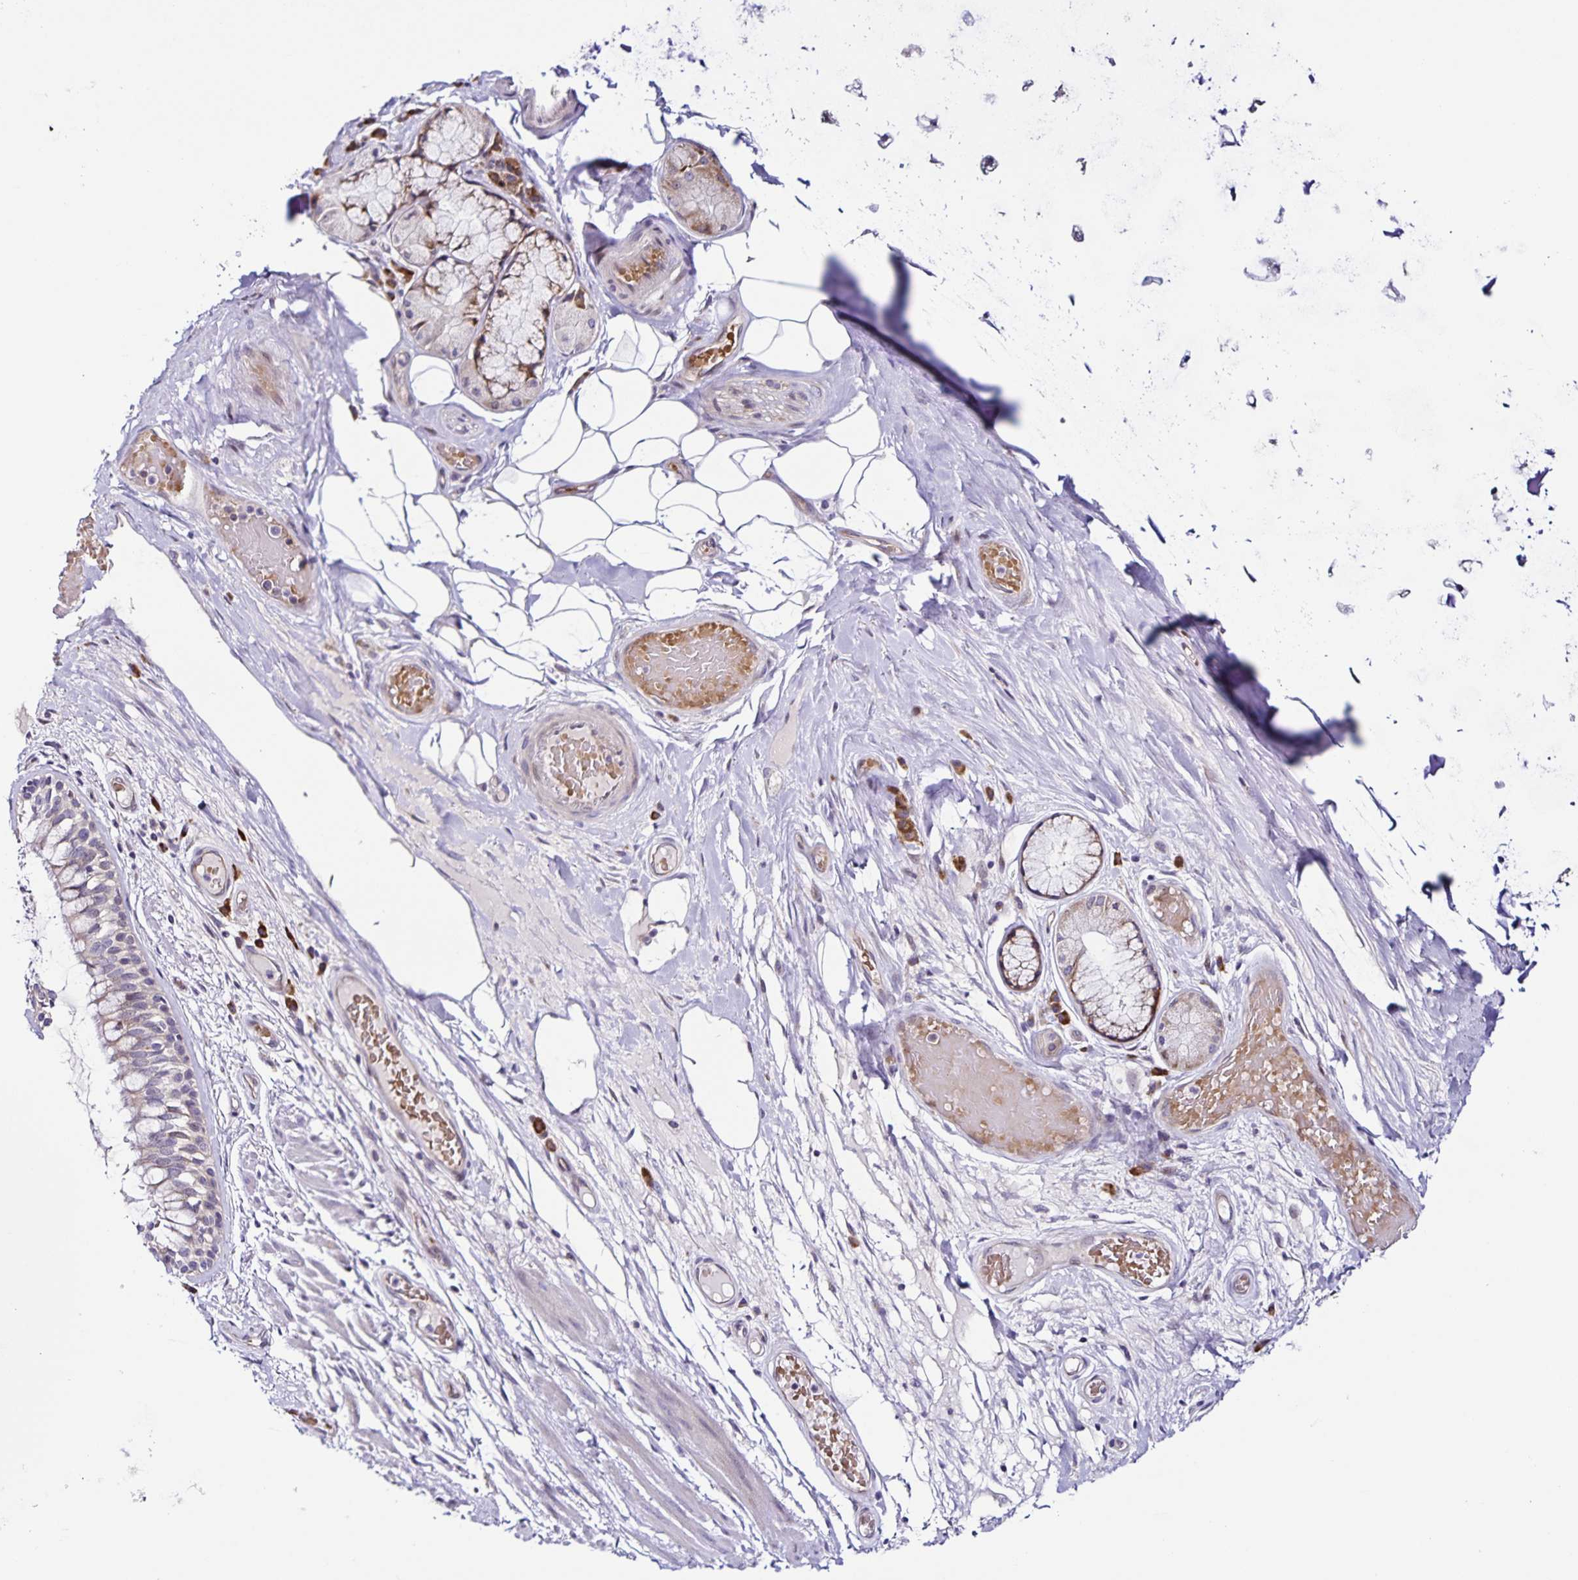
{"staining": {"intensity": "negative", "quantity": "none", "location": "none"}, "tissue": "adipose tissue", "cell_type": "Adipocytes", "image_type": "normal", "snomed": [{"axis": "morphology", "description": "Normal tissue, NOS"}, {"axis": "topography", "description": "Cartilage tissue"}, {"axis": "topography", "description": "Bronchus"}], "caption": "Immunohistochemistry (IHC) of unremarkable adipose tissue shows no positivity in adipocytes. Nuclei are stained in blue.", "gene": "RNFT2", "patient": {"sex": "male", "age": 64}}